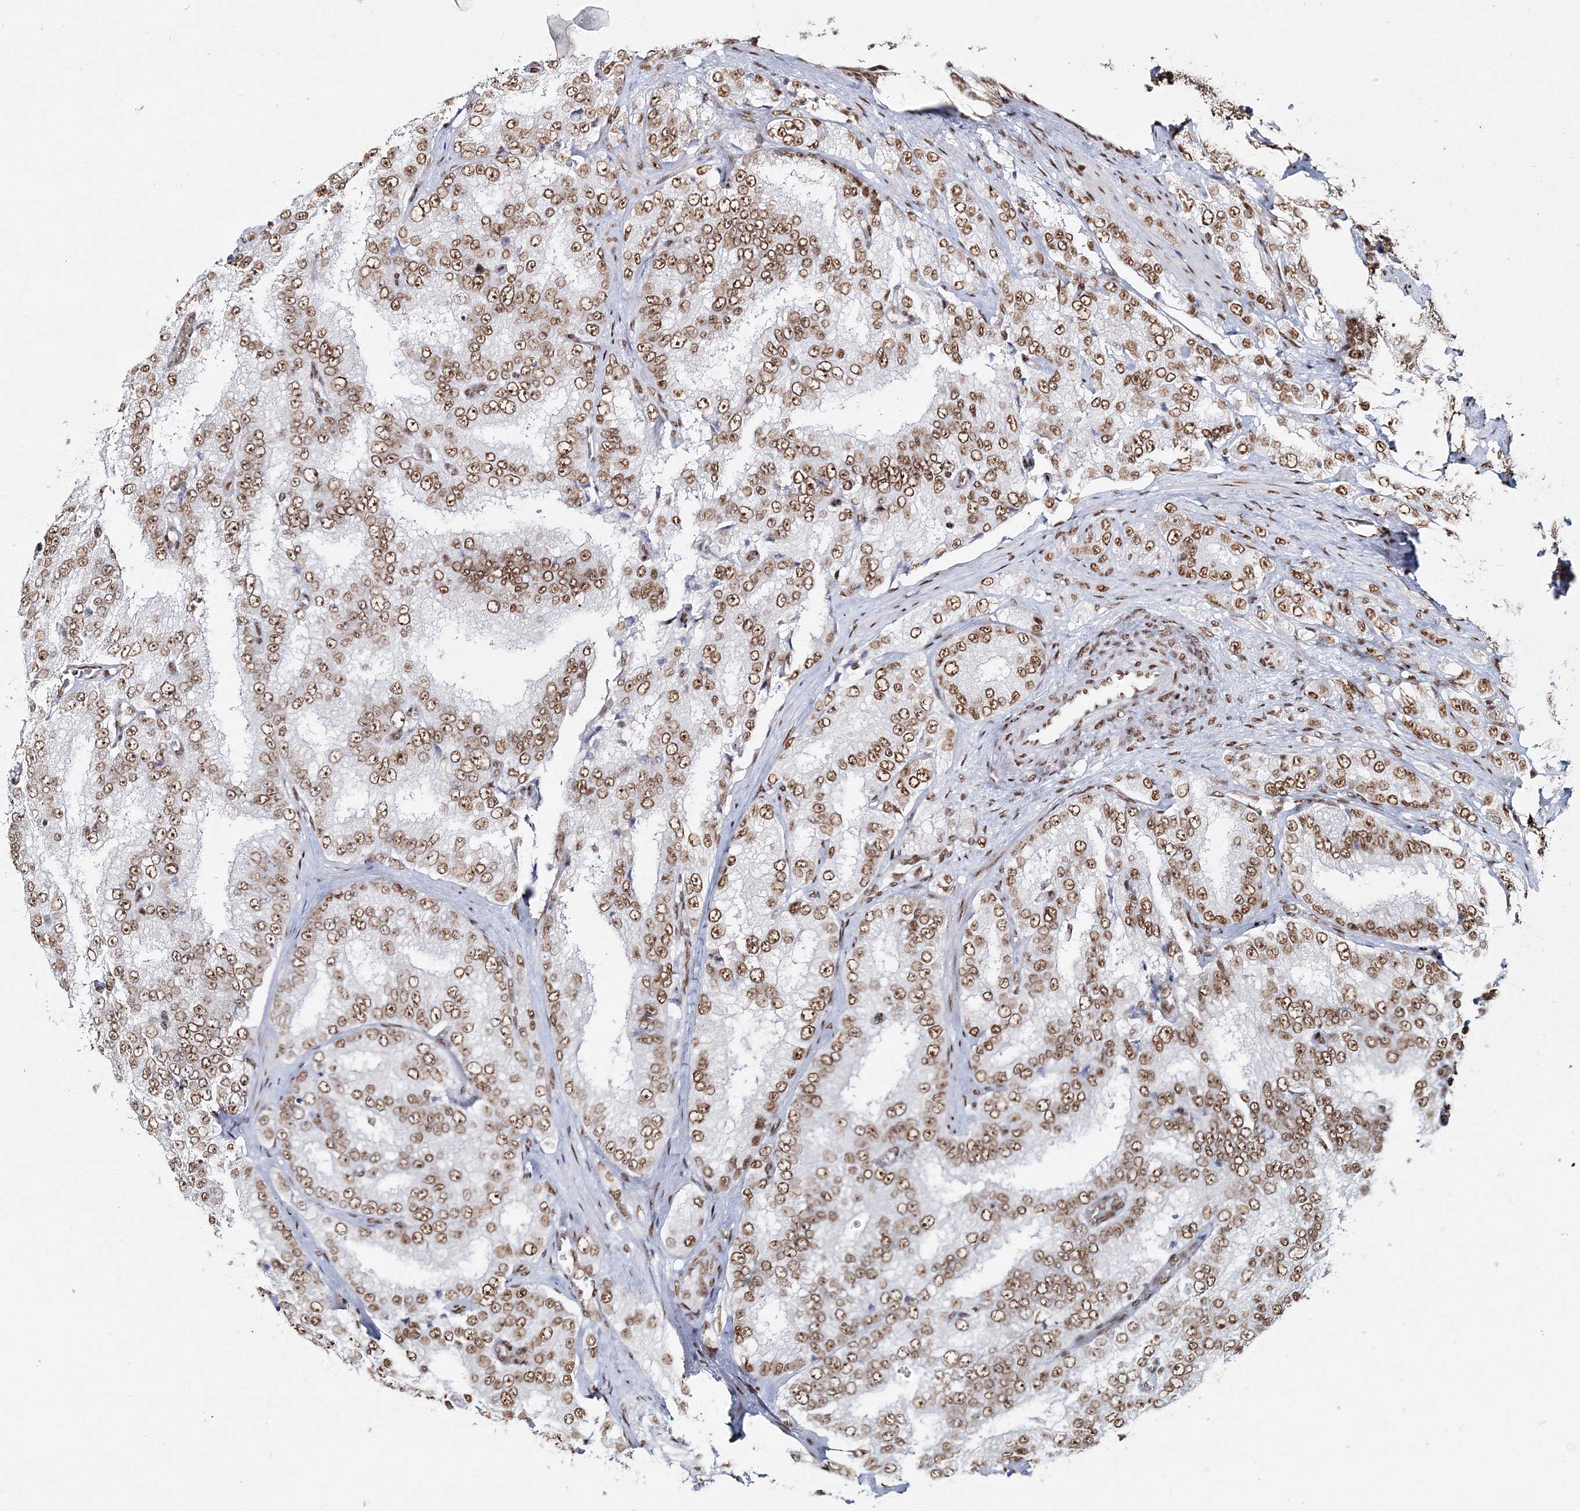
{"staining": {"intensity": "moderate", "quantity": ">75%", "location": "nuclear"}, "tissue": "prostate cancer", "cell_type": "Tumor cells", "image_type": "cancer", "snomed": [{"axis": "morphology", "description": "Adenocarcinoma, High grade"}, {"axis": "topography", "description": "Prostate"}], "caption": "IHC micrograph of neoplastic tissue: adenocarcinoma (high-grade) (prostate) stained using IHC exhibits medium levels of moderate protein expression localized specifically in the nuclear of tumor cells, appearing as a nuclear brown color.", "gene": "QRICH1", "patient": {"sex": "male", "age": 58}}